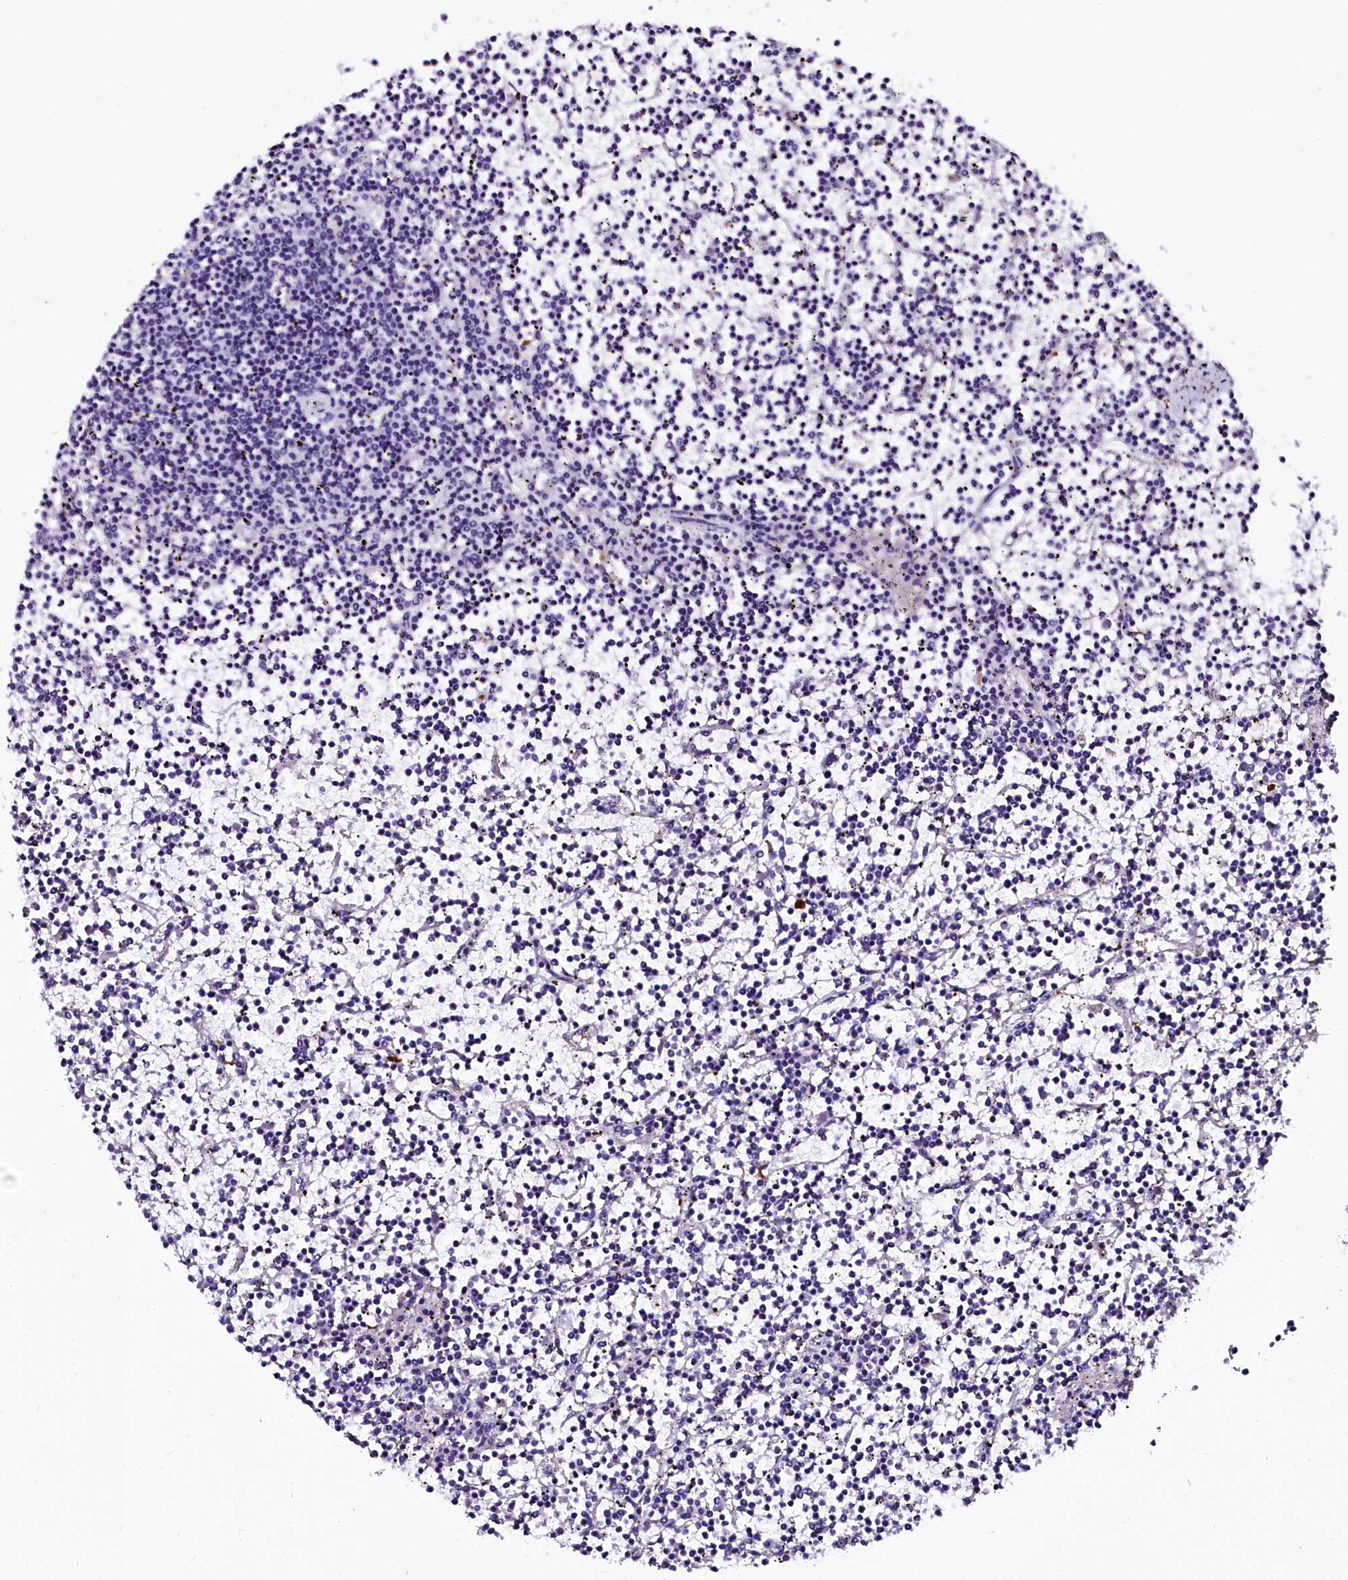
{"staining": {"intensity": "negative", "quantity": "none", "location": "none"}, "tissue": "lymphoma", "cell_type": "Tumor cells", "image_type": "cancer", "snomed": [{"axis": "morphology", "description": "Malignant lymphoma, non-Hodgkin's type, Low grade"}, {"axis": "topography", "description": "Spleen"}], "caption": "Immunohistochemistry (IHC) histopathology image of low-grade malignant lymphoma, non-Hodgkin's type stained for a protein (brown), which demonstrates no staining in tumor cells.", "gene": "OTOL1", "patient": {"sex": "female", "age": 19}}